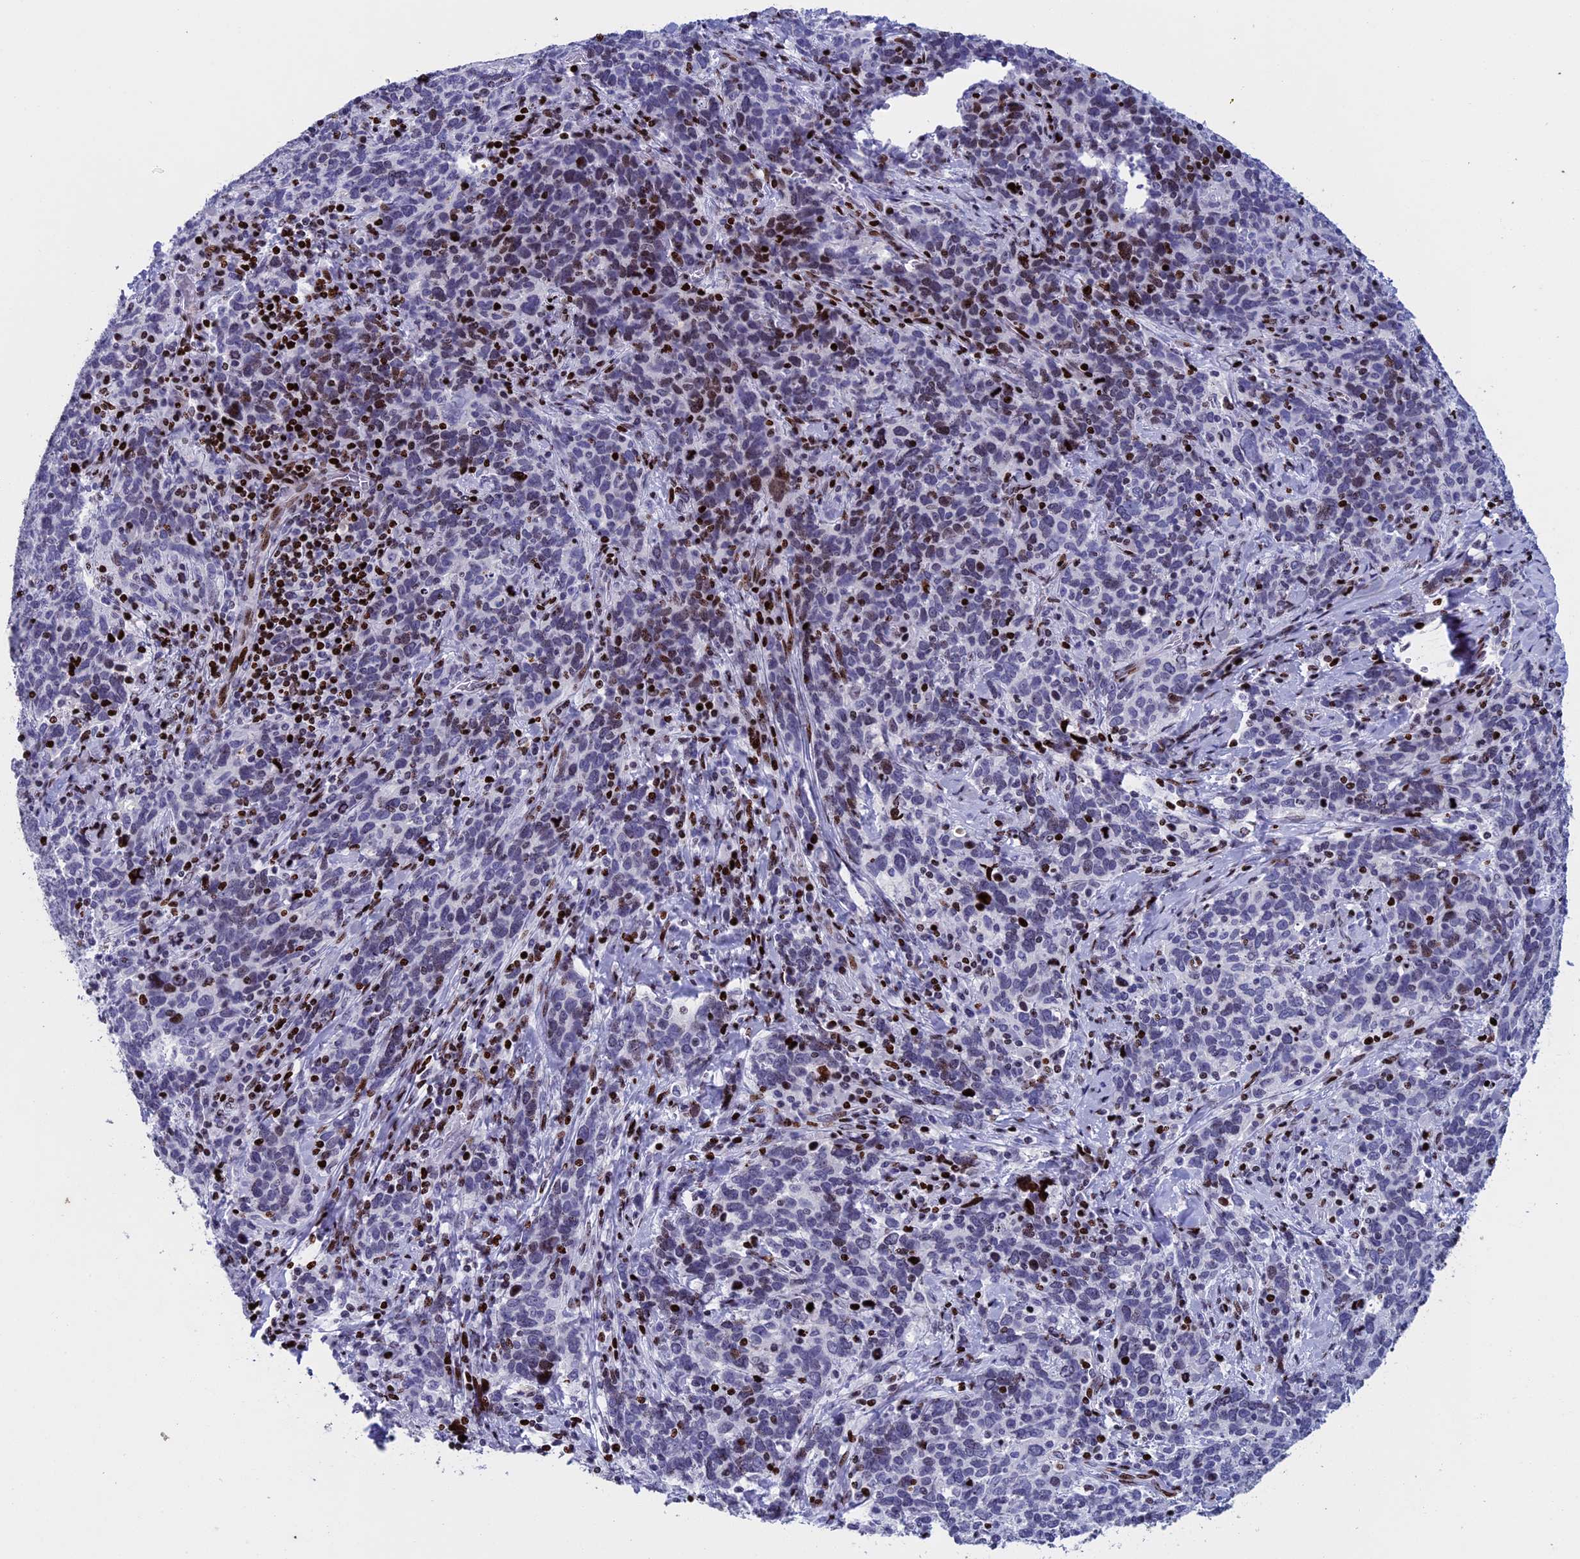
{"staining": {"intensity": "strong", "quantity": "<25%", "location": "nuclear"}, "tissue": "cervical cancer", "cell_type": "Tumor cells", "image_type": "cancer", "snomed": [{"axis": "morphology", "description": "Squamous cell carcinoma, NOS"}, {"axis": "topography", "description": "Cervix"}], "caption": "Immunohistochemical staining of human squamous cell carcinoma (cervical) displays medium levels of strong nuclear positivity in approximately <25% of tumor cells.", "gene": "BTBD3", "patient": {"sex": "female", "age": 41}}